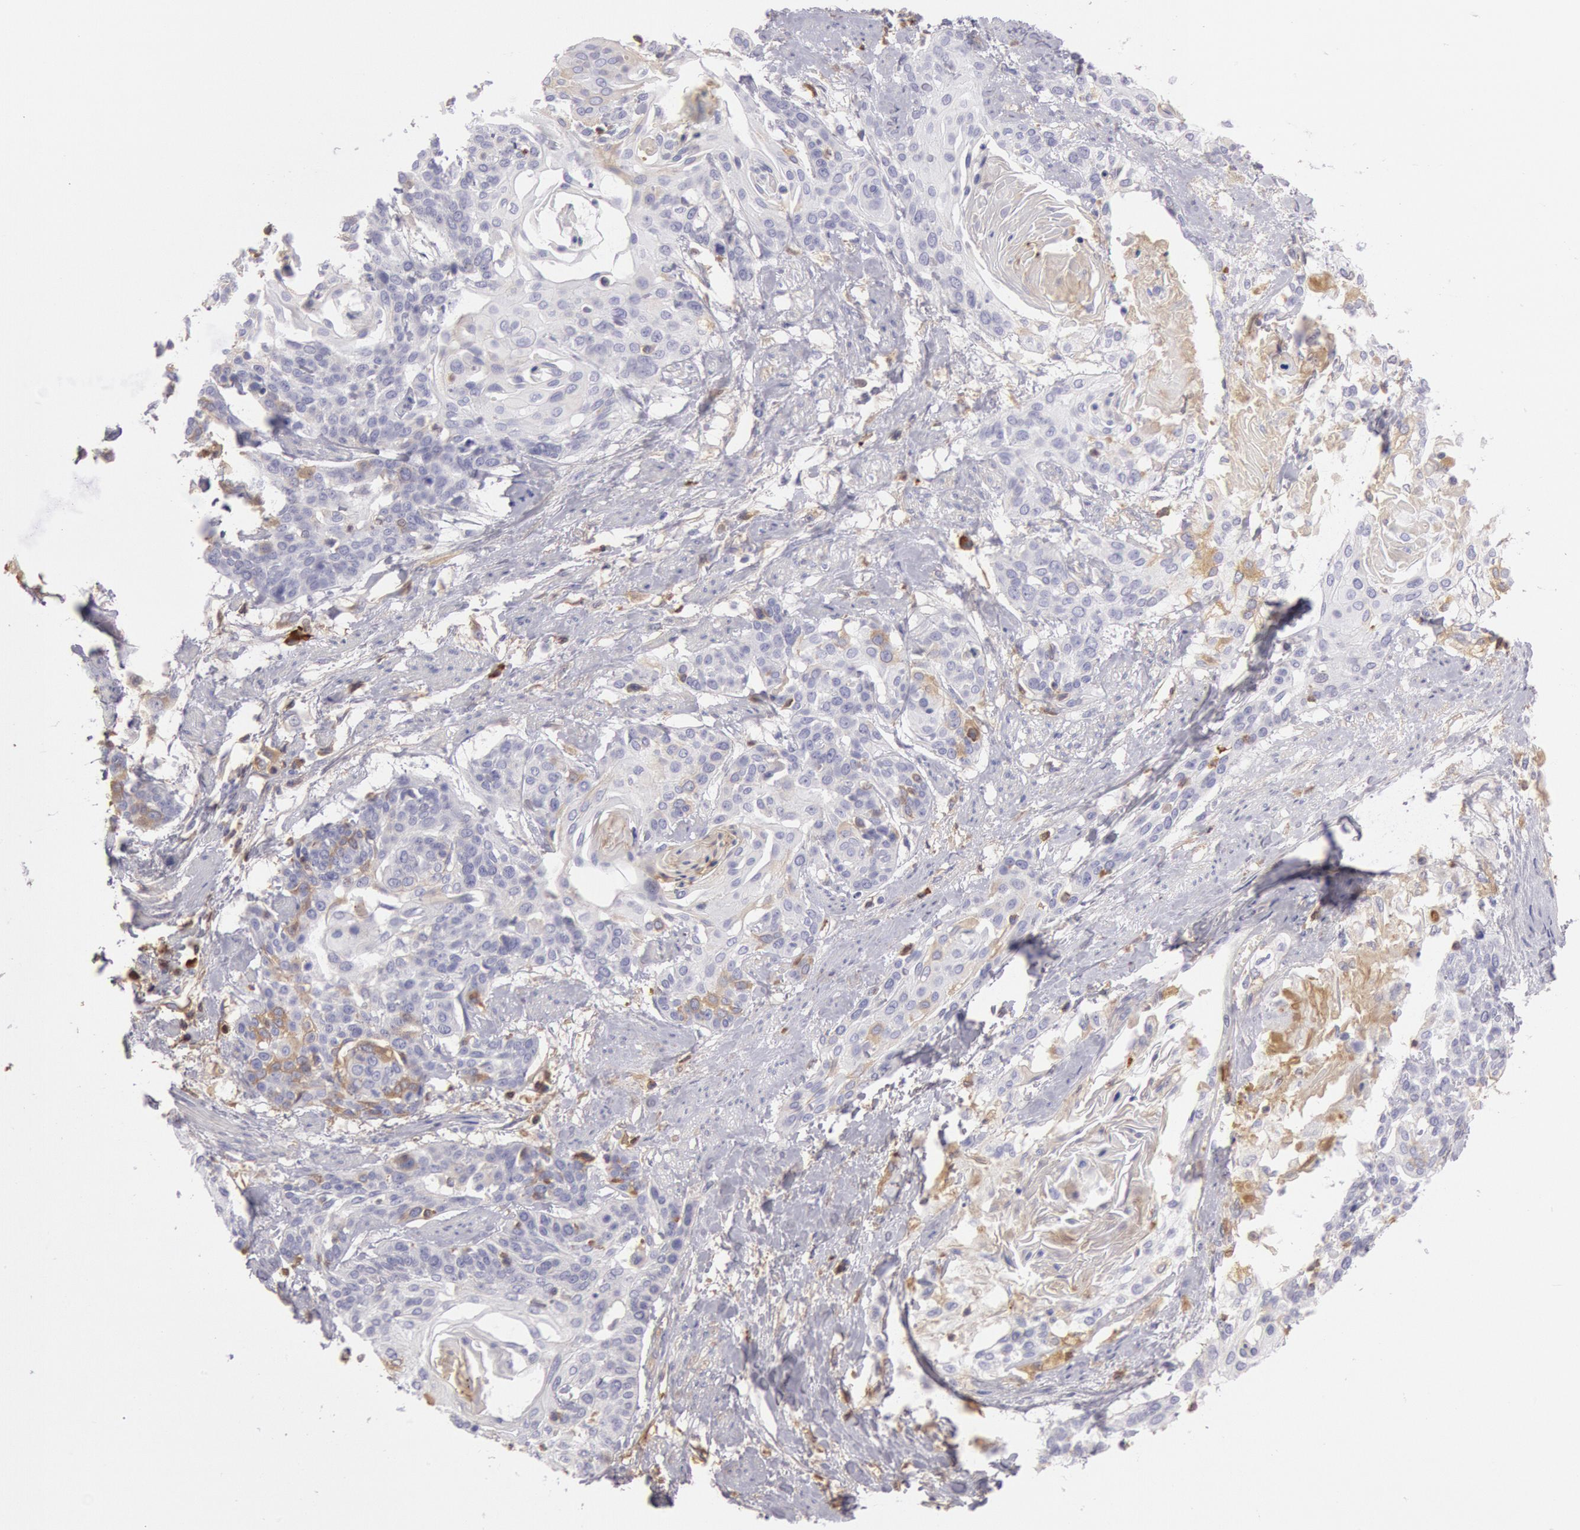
{"staining": {"intensity": "weak", "quantity": "<25%", "location": "cytoplasmic/membranous"}, "tissue": "cervical cancer", "cell_type": "Tumor cells", "image_type": "cancer", "snomed": [{"axis": "morphology", "description": "Squamous cell carcinoma, NOS"}, {"axis": "topography", "description": "Cervix"}], "caption": "DAB immunohistochemical staining of human cervical cancer exhibits no significant expression in tumor cells.", "gene": "IGHG1", "patient": {"sex": "female", "age": 57}}